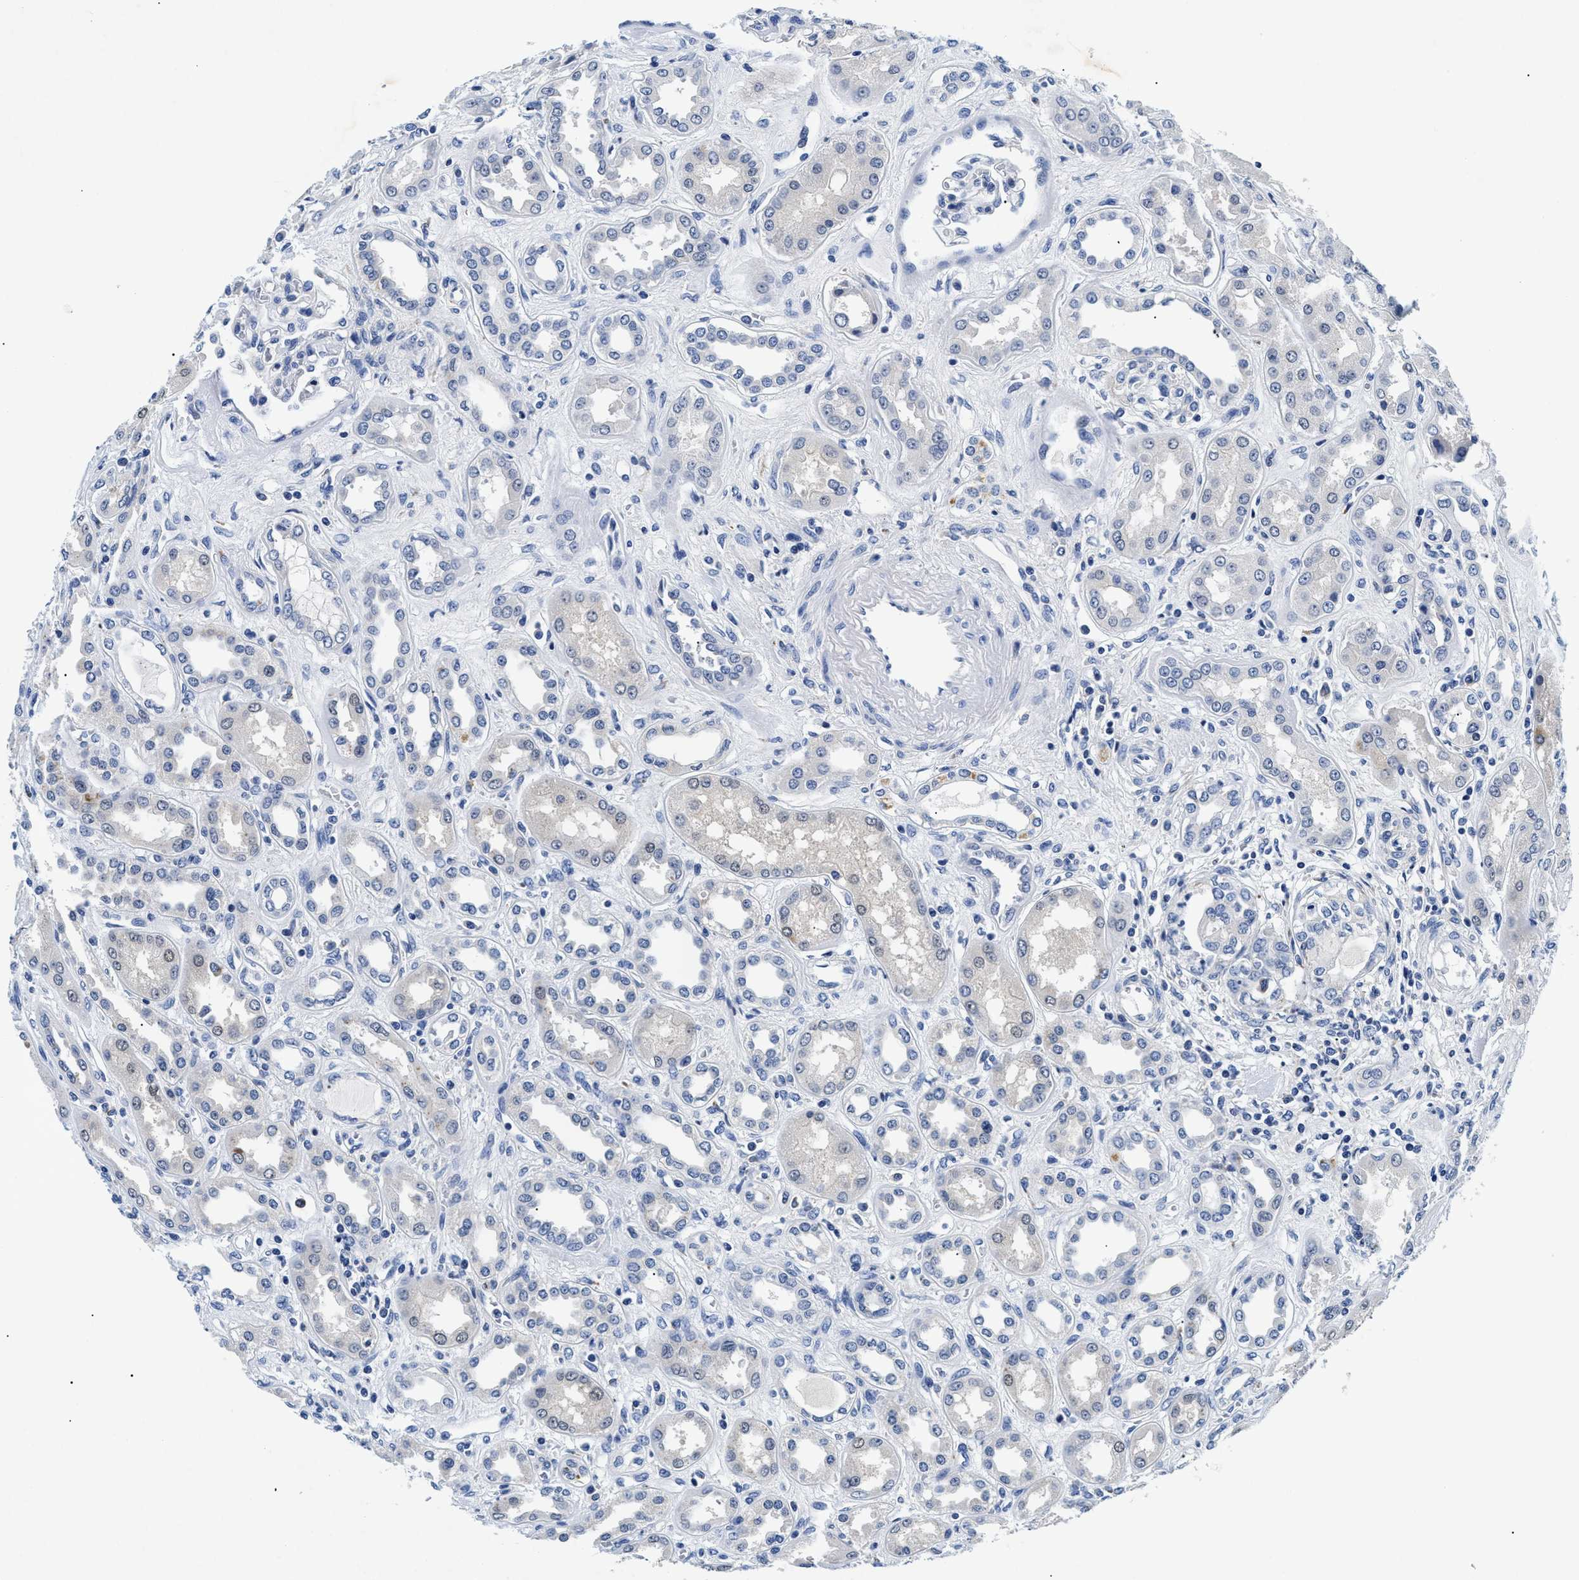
{"staining": {"intensity": "negative", "quantity": "none", "location": "none"}, "tissue": "kidney", "cell_type": "Cells in glomeruli", "image_type": "normal", "snomed": [{"axis": "morphology", "description": "Normal tissue, NOS"}, {"axis": "topography", "description": "Kidney"}], "caption": "Human kidney stained for a protein using immunohistochemistry (IHC) displays no positivity in cells in glomeruli.", "gene": "MEA1", "patient": {"sex": "male", "age": 59}}